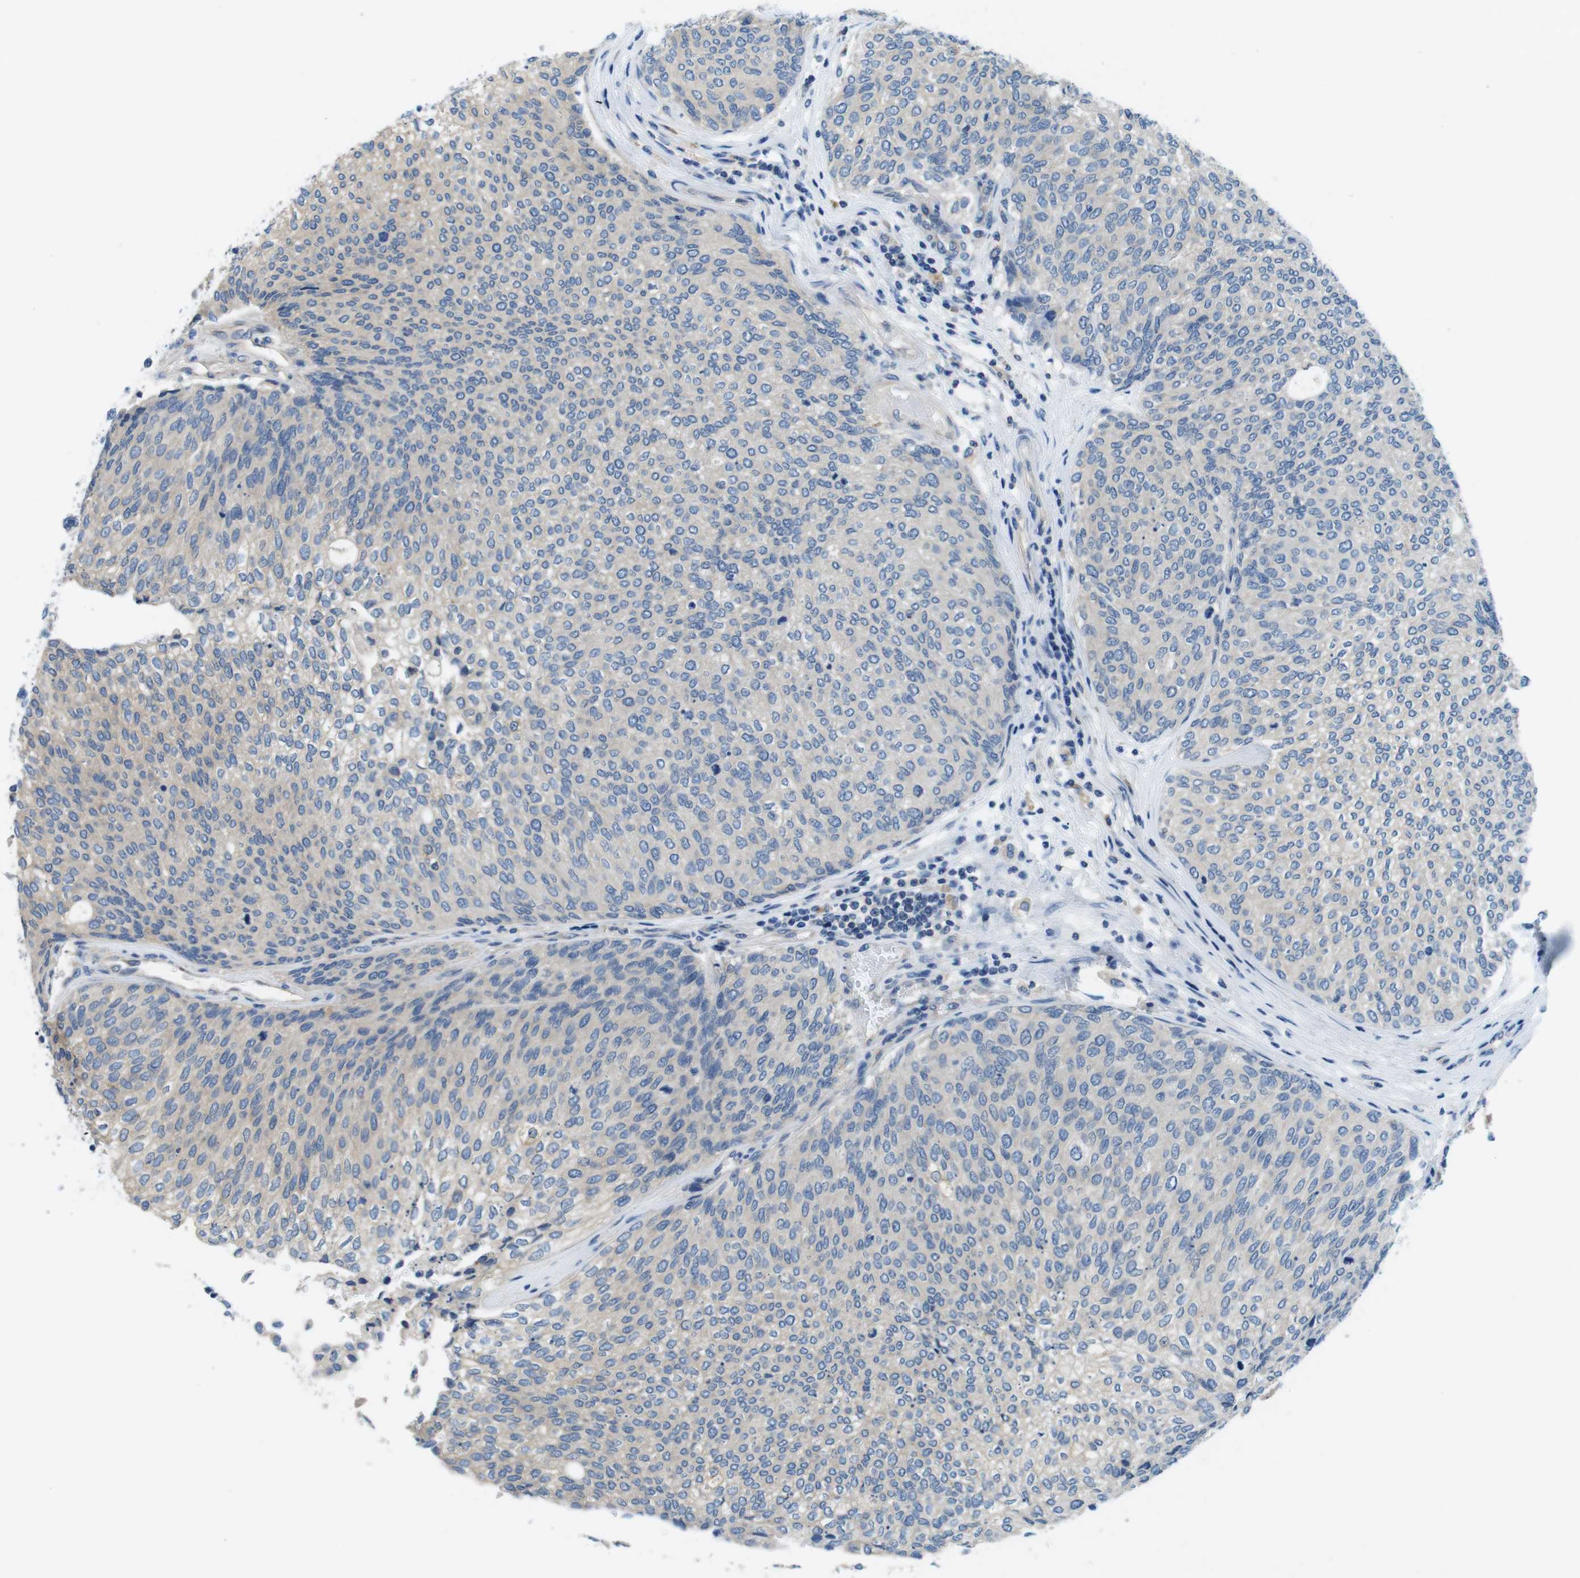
{"staining": {"intensity": "weak", "quantity": "<25%", "location": "cytoplasmic/membranous"}, "tissue": "urothelial cancer", "cell_type": "Tumor cells", "image_type": "cancer", "snomed": [{"axis": "morphology", "description": "Urothelial carcinoma, Low grade"}, {"axis": "topography", "description": "Urinary bladder"}], "caption": "Photomicrograph shows no significant protein staining in tumor cells of urothelial carcinoma (low-grade).", "gene": "DENND4C", "patient": {"sex": "female", "age": 79}}